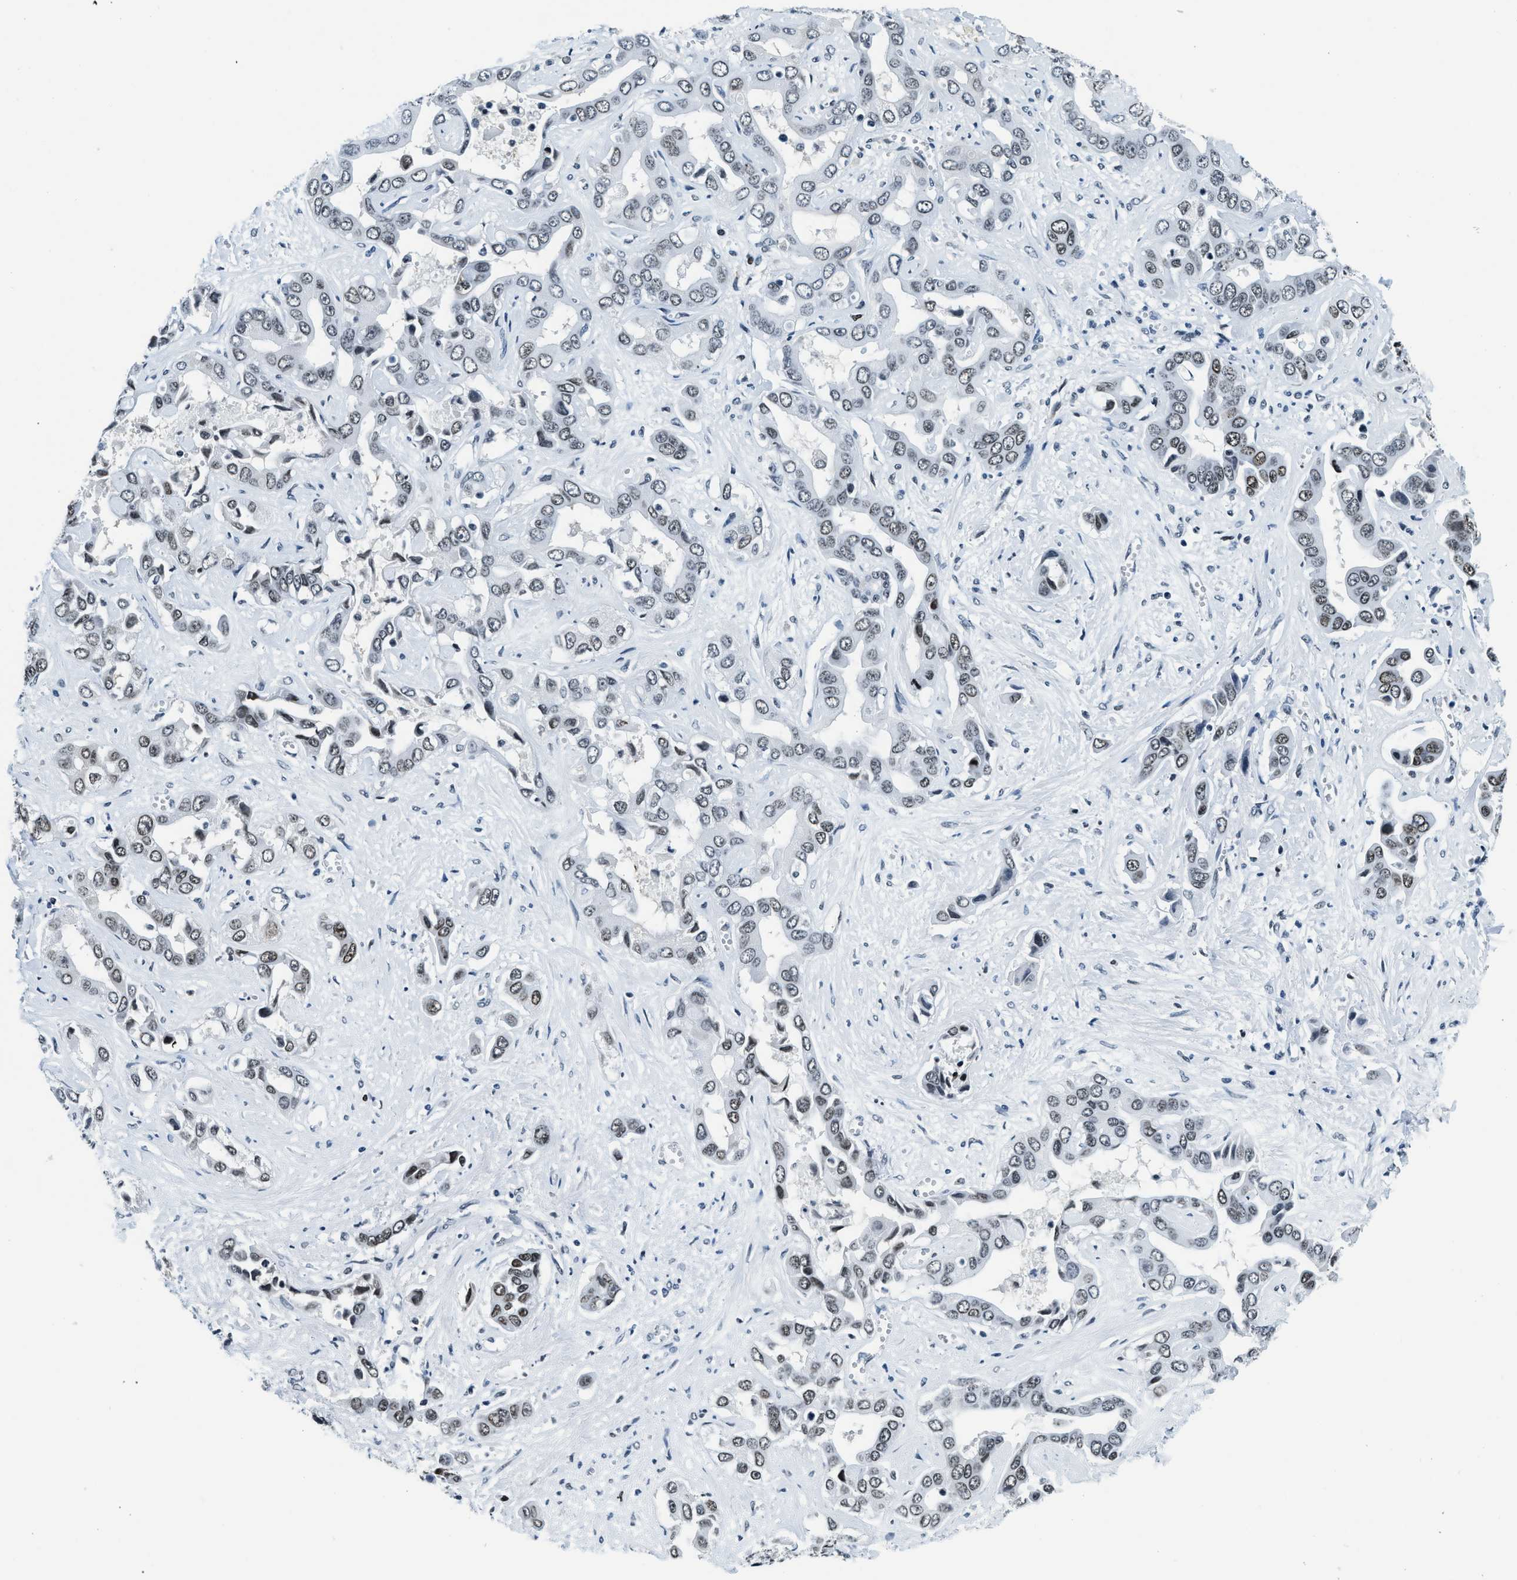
{"staining": {"intensity": "weak", "quantity": "25%-75%", "location": "nuclear"}, "tissue": "liver cancer", "cell_type": "Tumor cells", "image_type": "cancer", "snomed": [{"axis": "morphology", "description": "Cholangiocarcinoma"}, {"axis": "topography", "description": "Liver"}], "caption": "The photomicrograph reveals staining of liver cancer, revealing weak nuclear protein expression (brown color) within tumor cells.", "gene": "TOP1", "patient": {"sex": "female", "age": 52}}